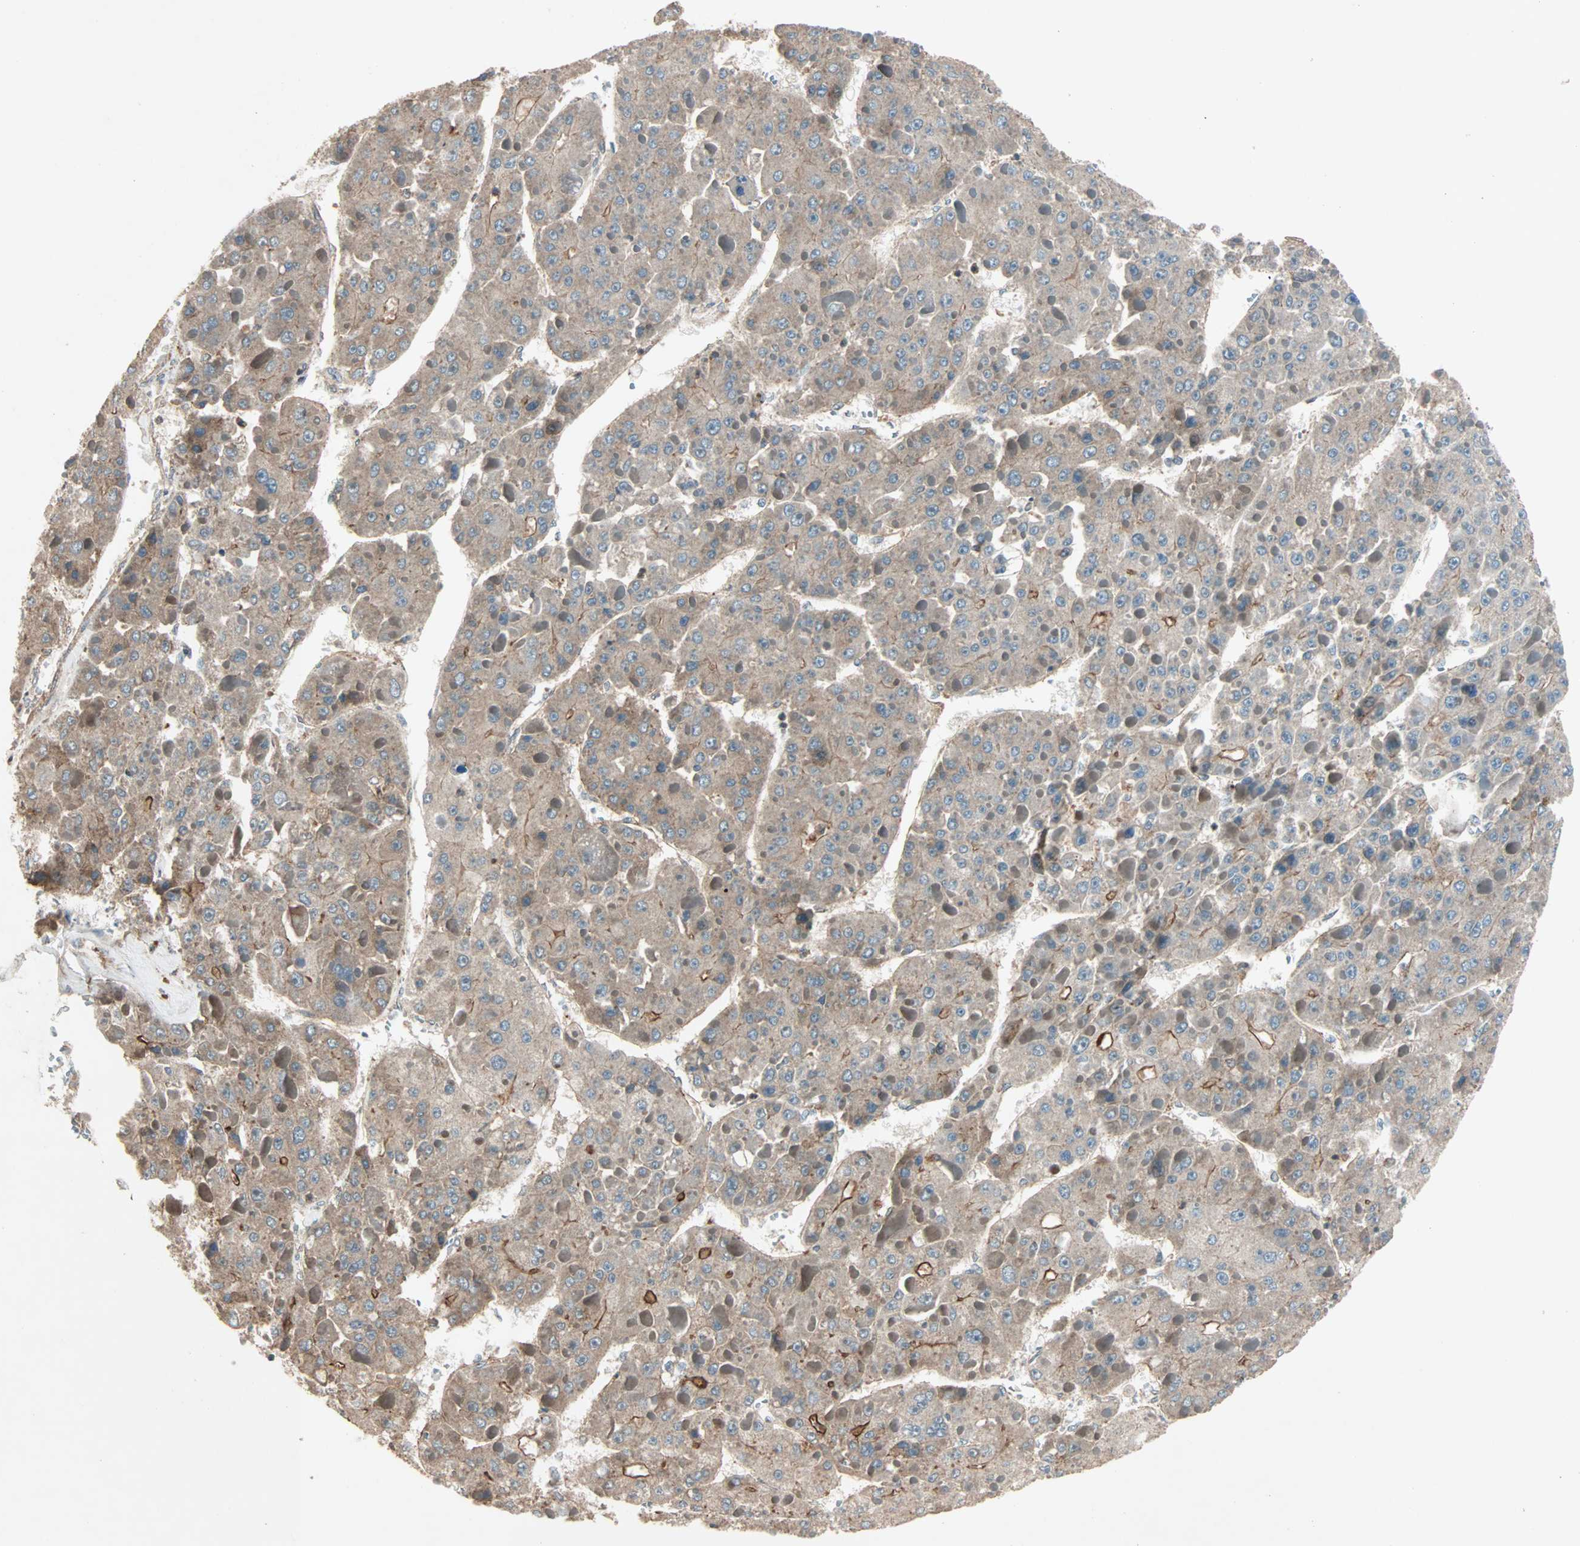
{"staining": {"intensity": "weak", "quantity": ">75%", "location": "cytoplasmic/membranous"}, "tissue": "liver cancer", "cell_type": "Tumor cells", "image_type": "cancer", "snomed": [{"axis": "morphology", "description": "Carcinoma, Hepatocellular, NOS"}, {"axis": "topography", "description": "Liver"}], "caption": "Immunohistochemical staining of human liver cancer (hepatocellular carcinoma) shows low levels of weak cytoplasmic/membranous protein expression in about >75% of tumor cells. The staining is performed using DAB (3,3'-diaminobenzidine) brown chromogen to label protein expression. The nuclei are counter-stained blue using hematoxylin.", "gene": "MAP3K21", "patient": {"sex": "female", "age": 73}}